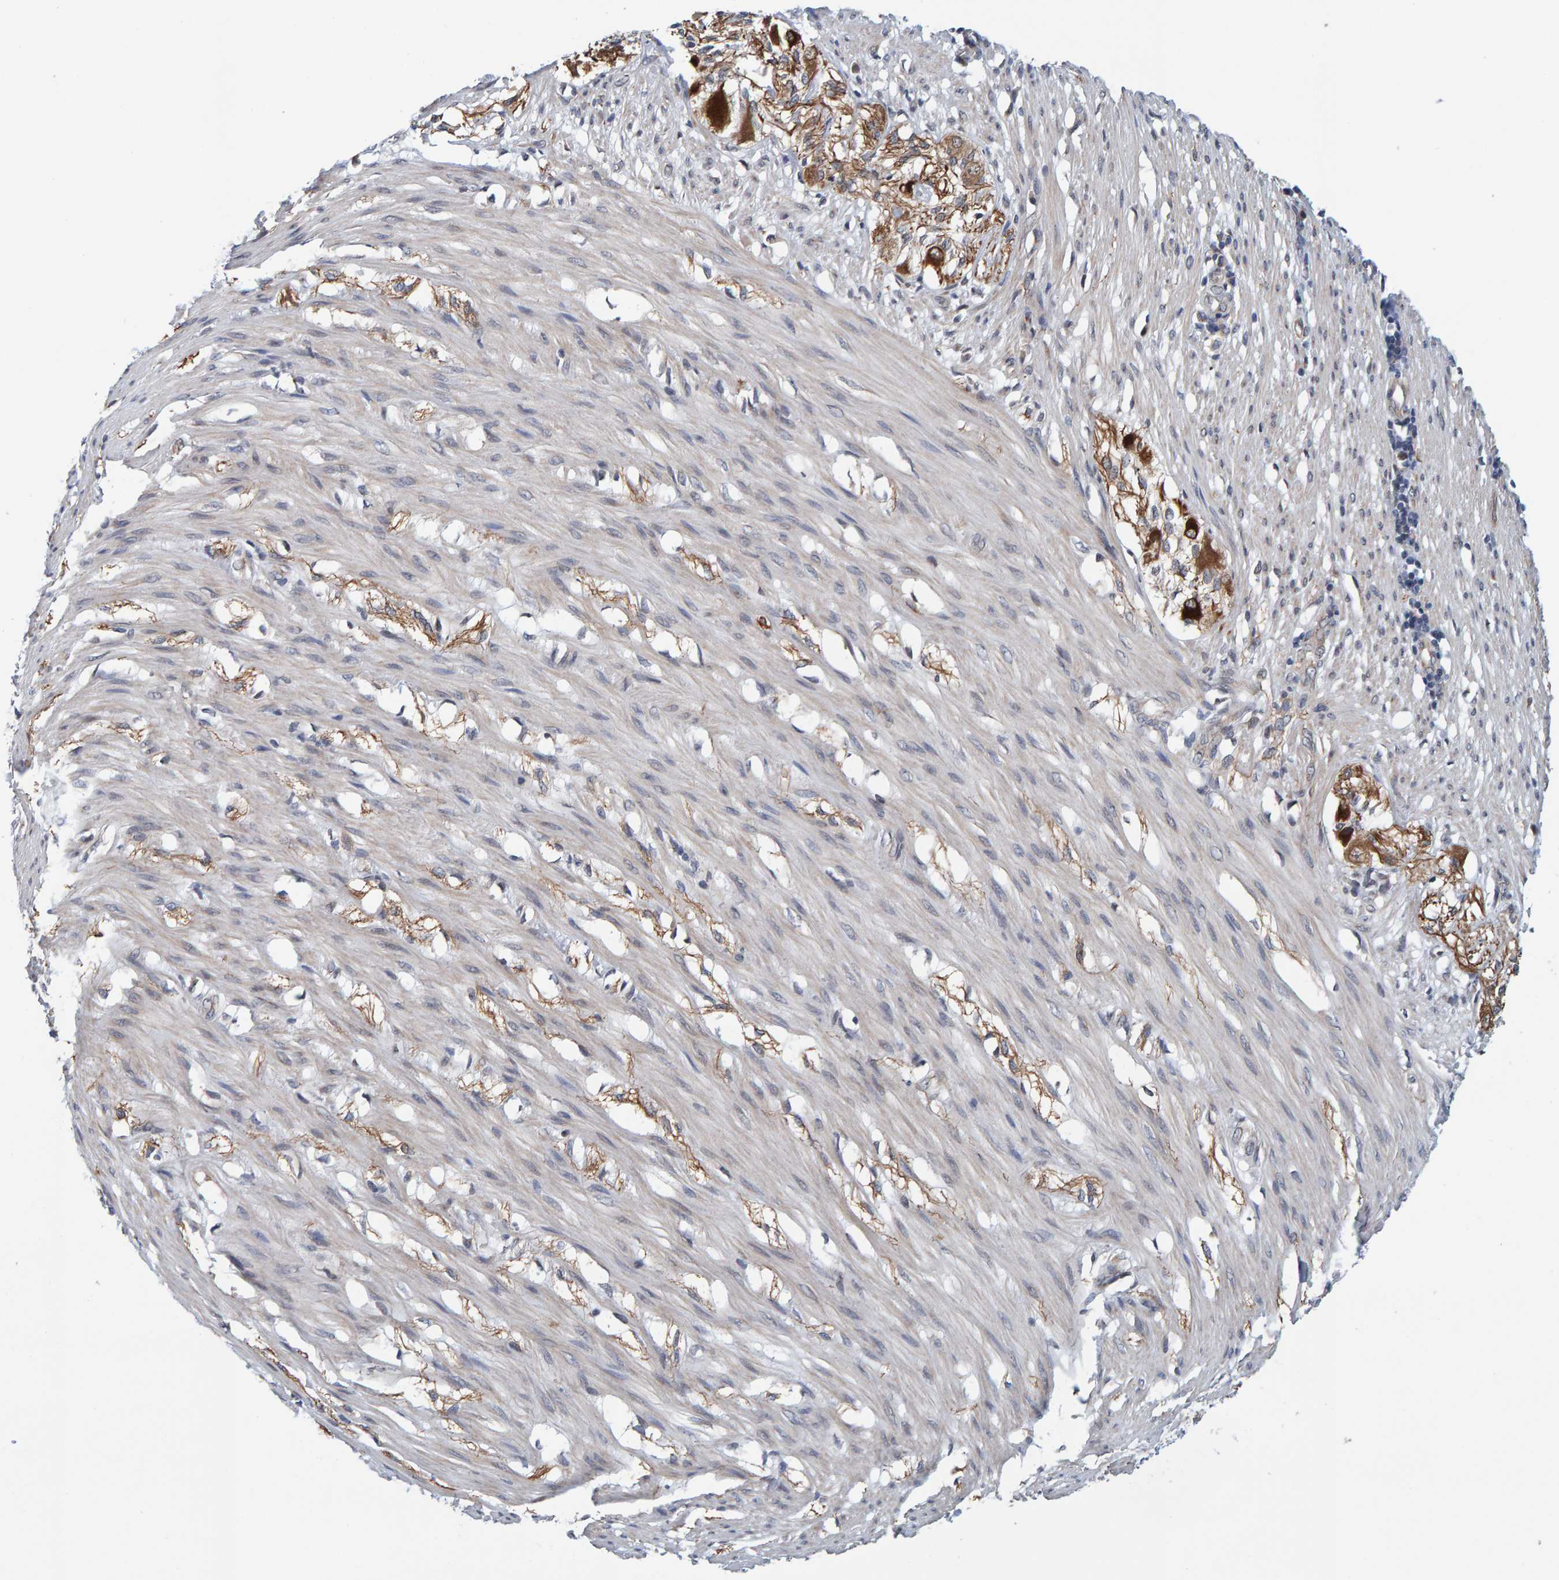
{"staining": {"intensity": "negative", "quantity": "none", "location": "none"}, "tissue": "smooth muscle", "cell_type": "Smooth muscle cells", "image_type": "normal", "snomed": [{"axis": "morphology", "description": "Normal tissue, NOS"}, {"axis": "morphology", "description": "Adenocarcinoma, NOS"}, {"axis": "topography", "description": "Smooth muscle"}, {"axis": "topography", "description": "Colon"}], "caption": "High magnification brightfield microscopy of benign smooth muscle stained with DAB (brown) and counterstained with hematoxylin (blue): smooth muscle cells show no significant staining. Nuclei are stained in blue.", "gene": "SCRN2", "patient": {"sex": "male", "age": 14}}